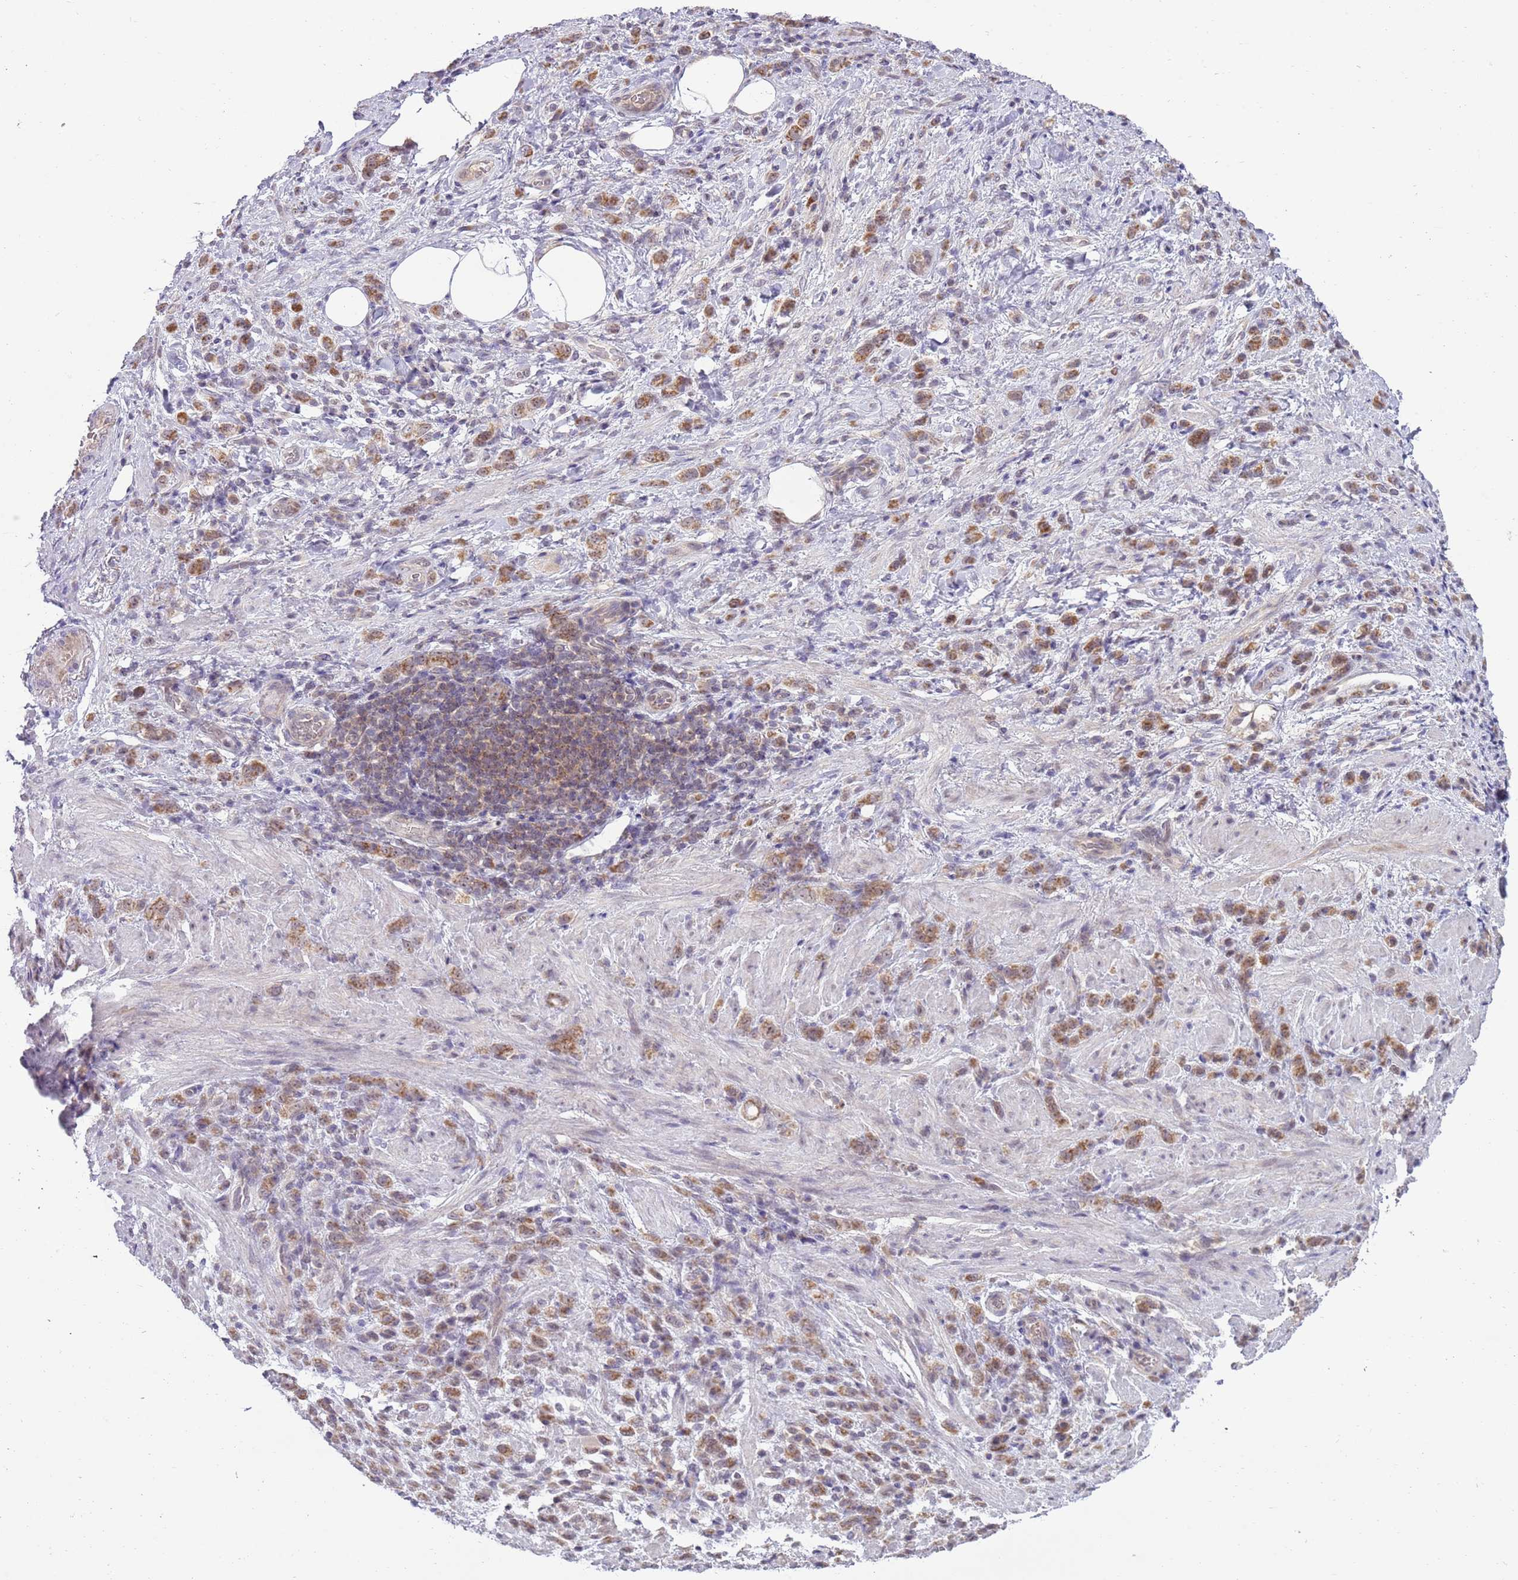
{"staining": {"intensity": "moderate", "quantity": ">75%", "location": "cytoplasmic/membranous"}, "tissue": "stomach cancer", "cell_type": "Tumor cells", "image_type": "cancer", "snomed": [{"axis": "morphology", "description": "Adenocarcinoma, NOS"}, {"axis": "topography", "description": "Stomach"}], "caption": "About >75% of tumor cells in stomach adenocarcinoma demonstrate moderate cytoplasmic/membranous protein positivity as visualized by brown immunohistochemical staining.", "gene": "NBPF6", "patient": {"sex": "male", "age": 77}}